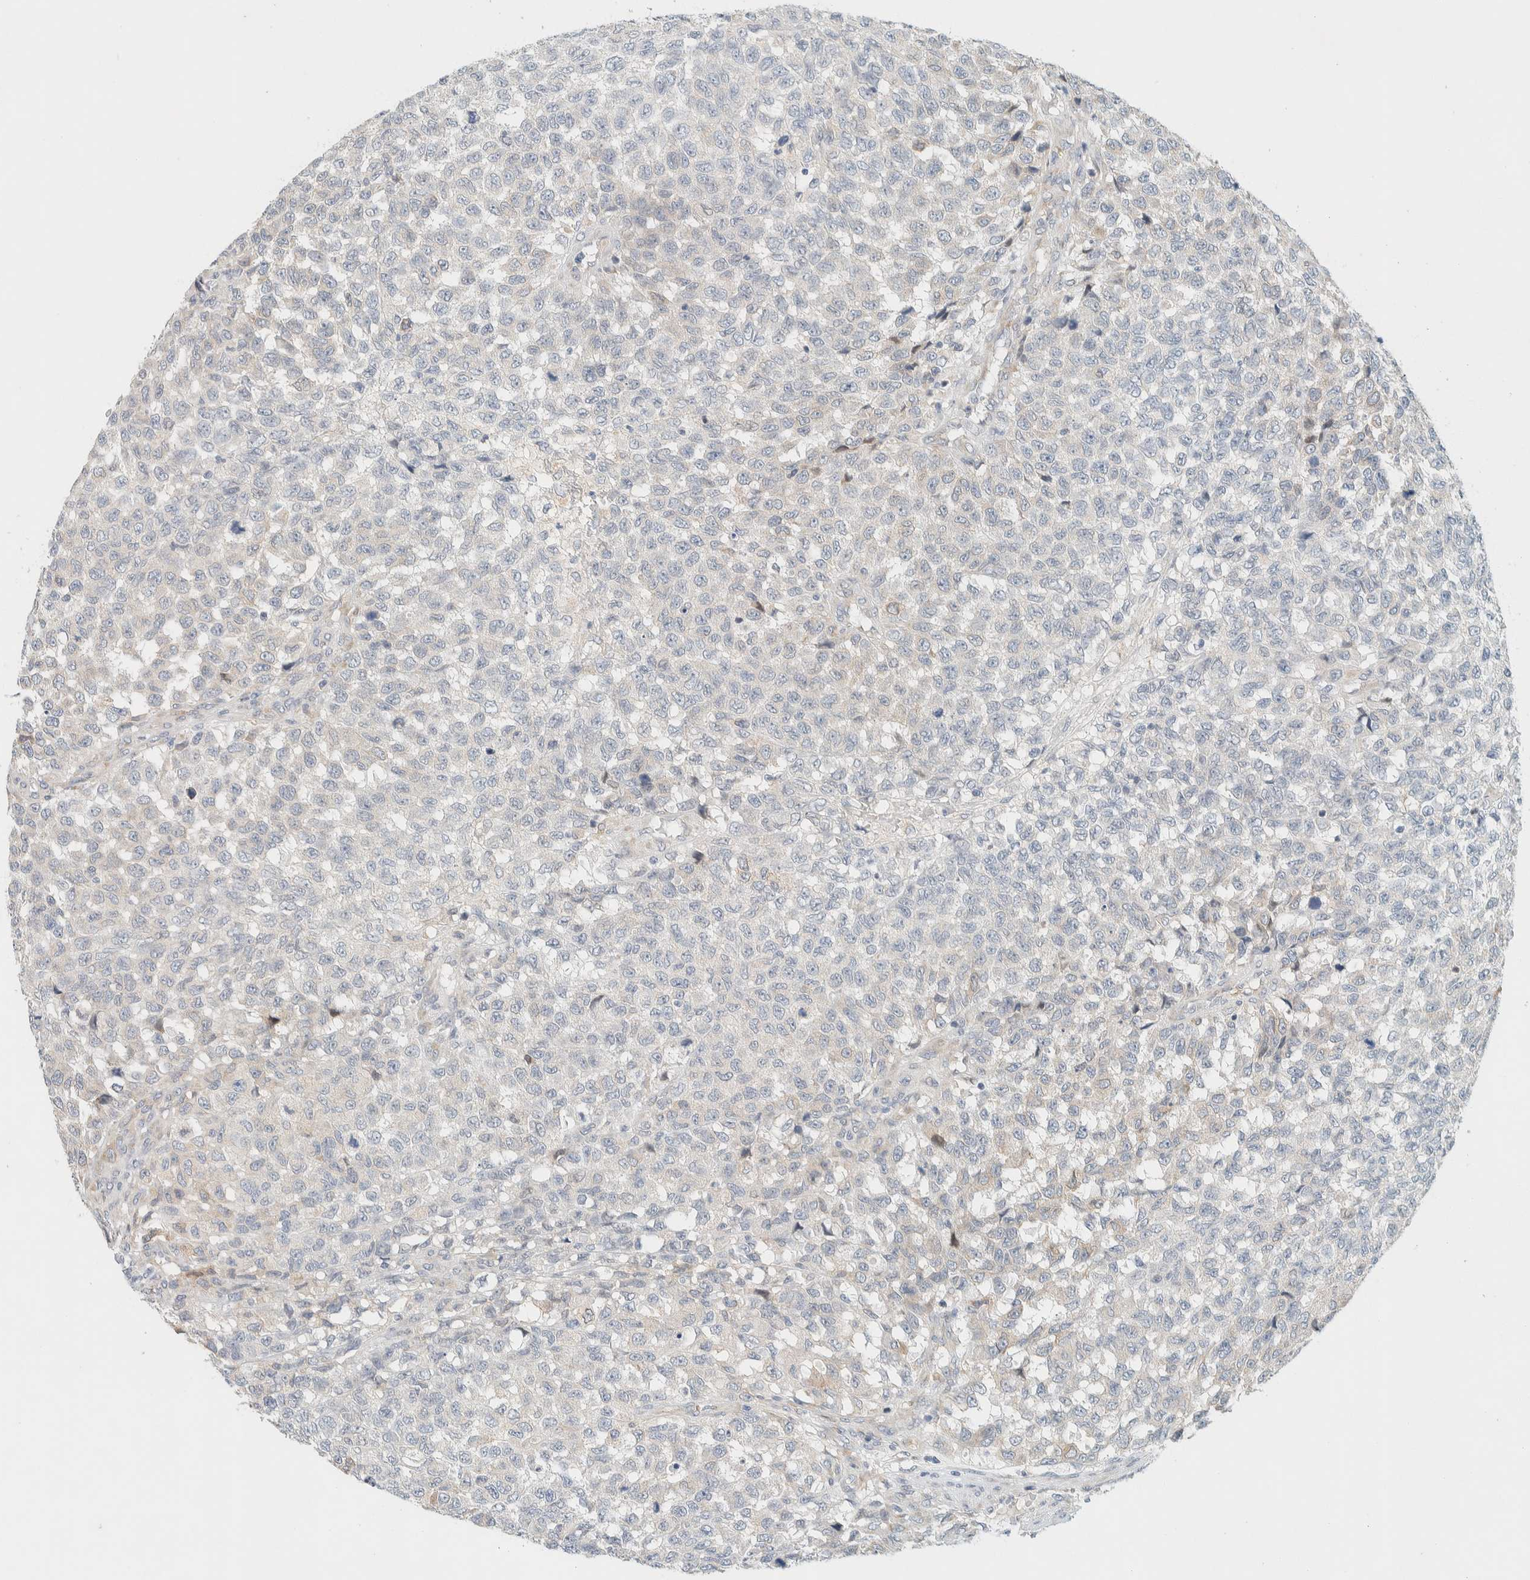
{"staining": {"intensity": "negative", "quantity": "none", "location": "none"}, "tissue": "testis cancer", "cell_type": "Tumor cells", "image_type": "cancer", "snomed": [{"axis": "morphology", "description": "Seminoma, NOS"}, {"axis": "topography", "description": "Testis"}], "caption": "Human seminoma (testis) stained for a protein using IHC exhibits no positivity in tumor cells.", "gene": "SUMF2", "patient": {"sex": "male", "age": 59}}